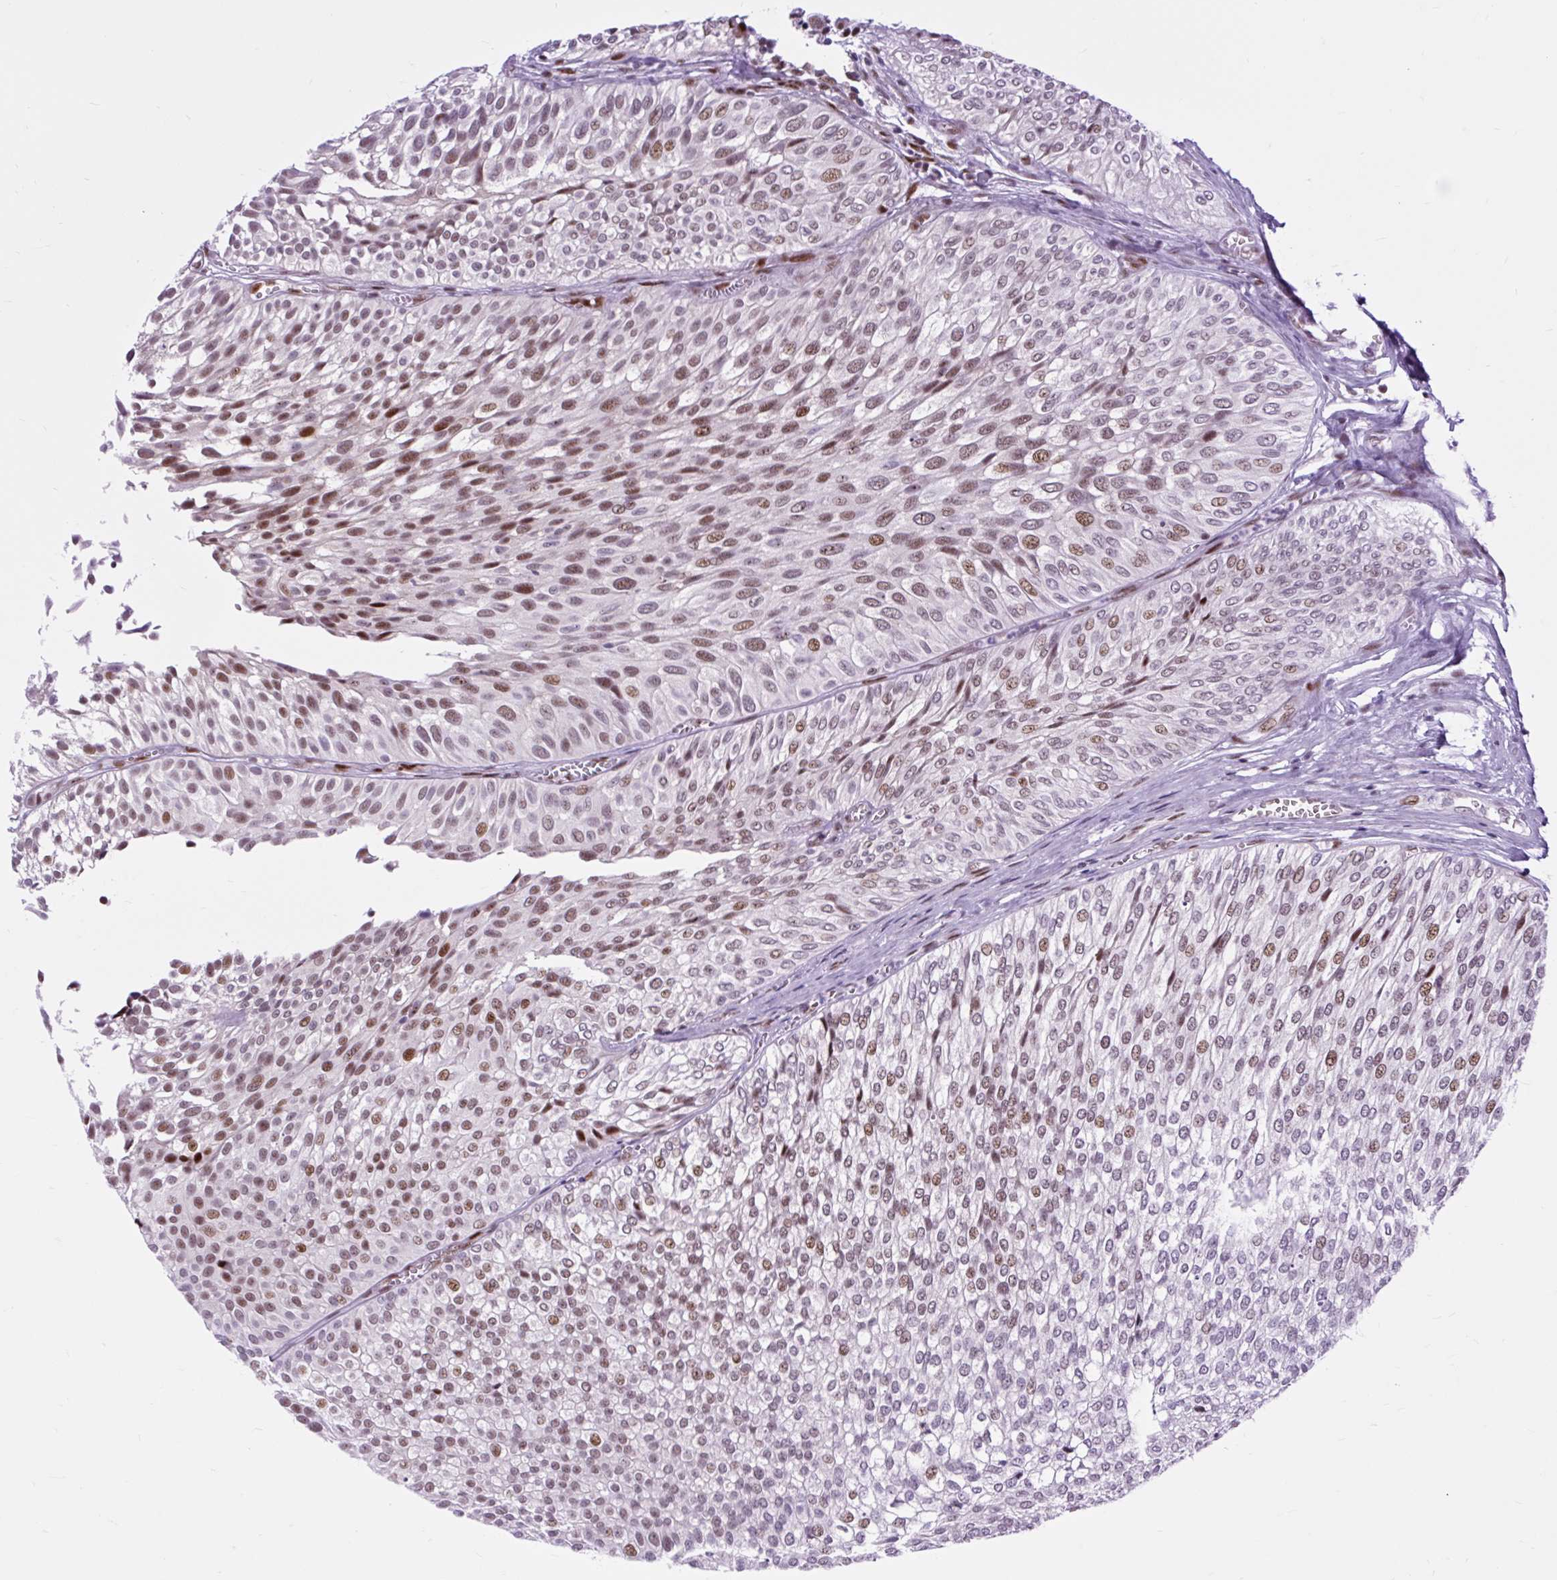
{"staining": {"intensity": "moderate", "quantity": ">75%", "location": "nuclear"}, "tissue": "urothelial cancer", "cell_type": "Tumor cells", "image_type": "cancer", "snomed": [{"axis": "morphology", "description": "Urothelial carcinoma, Low grade"}, {"axis": "topography", "description": "Urinary bladder"}], "caption": "Brown immunohistochemical staining in human urothelial cancer shows moderate nuclear staining in about >75% of tumor cells.", "gene": "CLK2", "patient": {"sex": "male", "age": 91}}